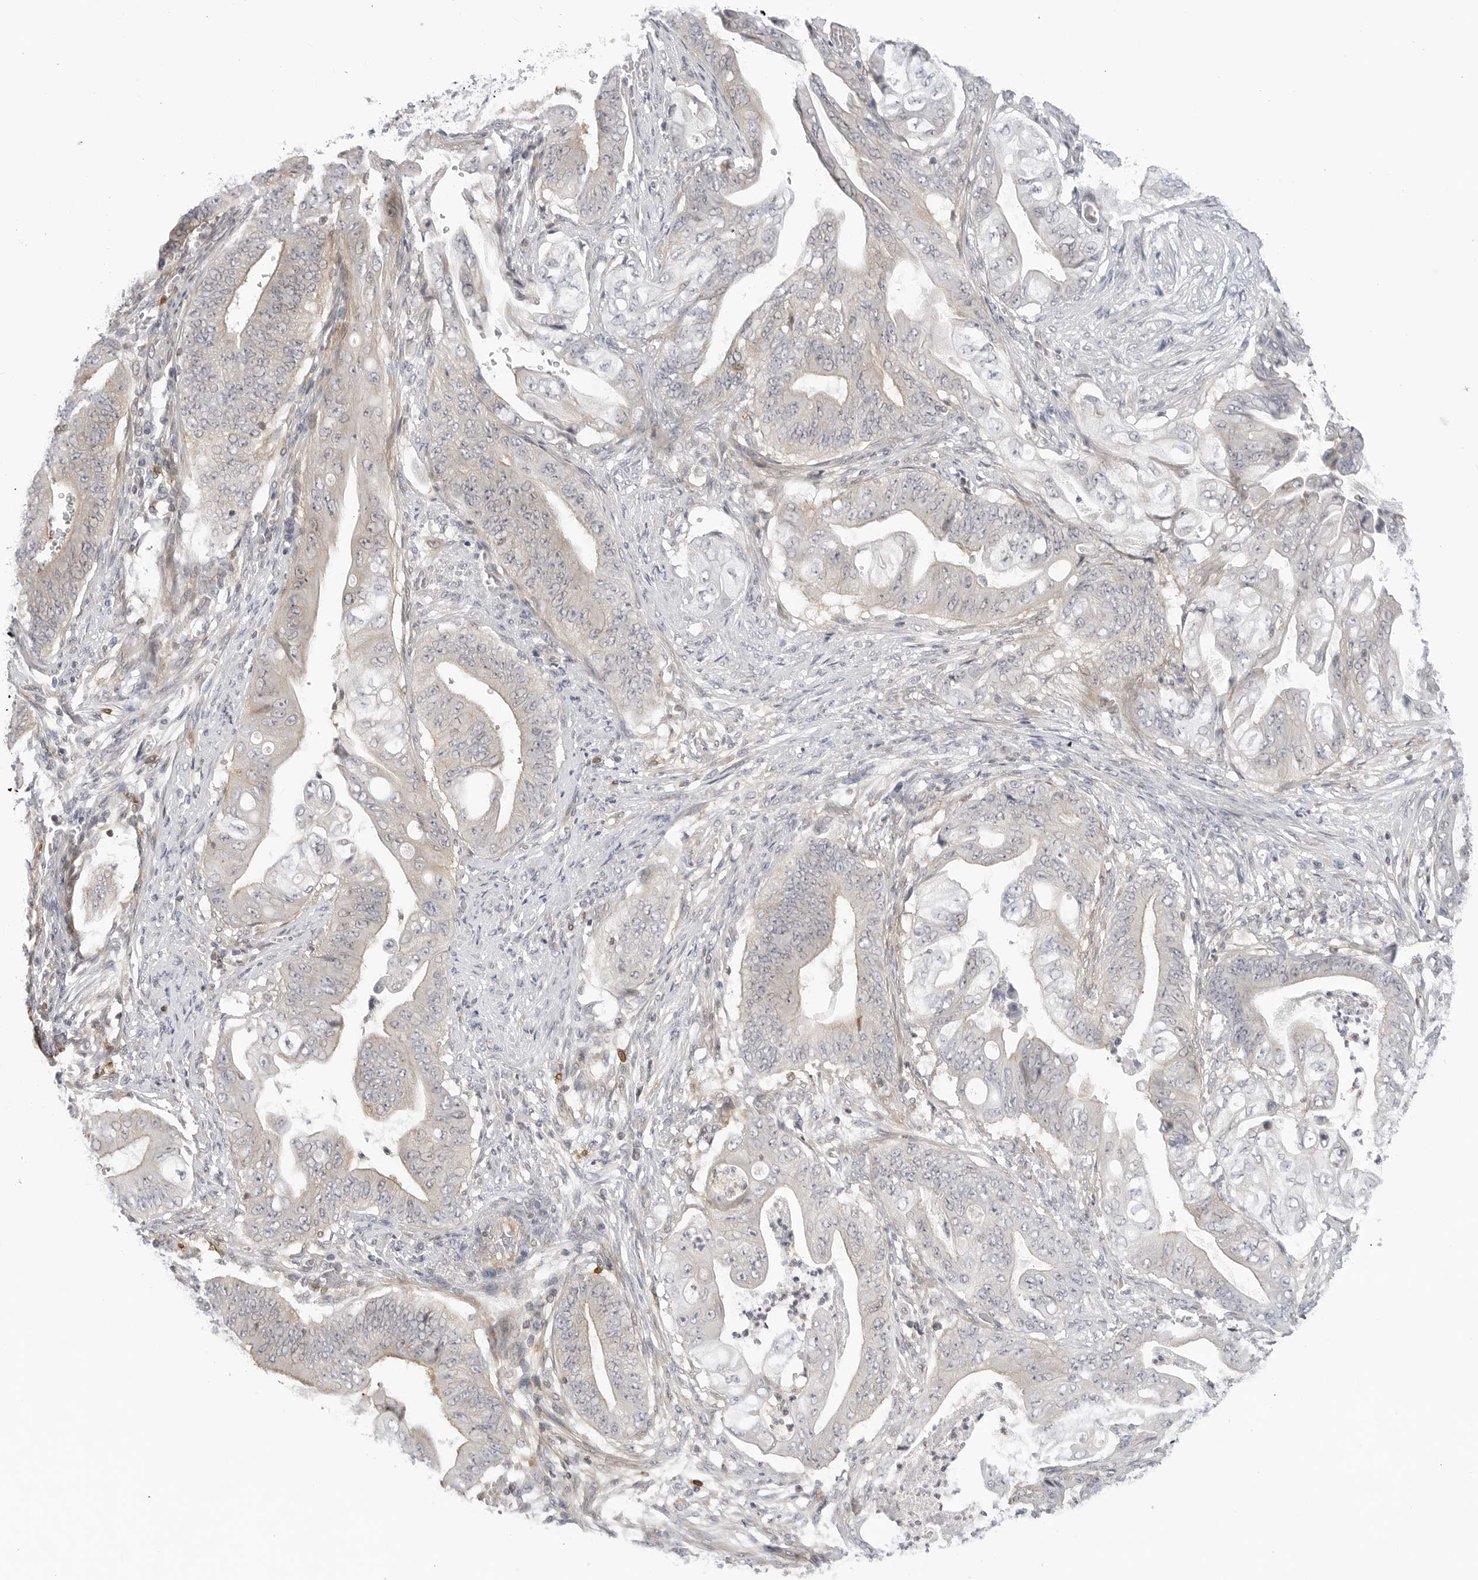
{"staining": {"intensity": "negative", "quantity": "none", "location": "none"}, "tissue": "stomach cancer", "cell_type": "Tumor cells", "image_type": "cancer", "snomed": [{"axis": "morphology", "description": "Adenocarcinoma, NOS"}, {"axis": "topography", "description": "Stomach"}], "caption": "IHC photomicrograph of neoplastic tissue: human adenocarcinoma (stomach) stained with DAB (3,3'-diaminobenzidine) demonstrates no significant protein staining in tumor cells.", "gene": "STXBP3", "patient": {"sex": "female", "age": 73}}